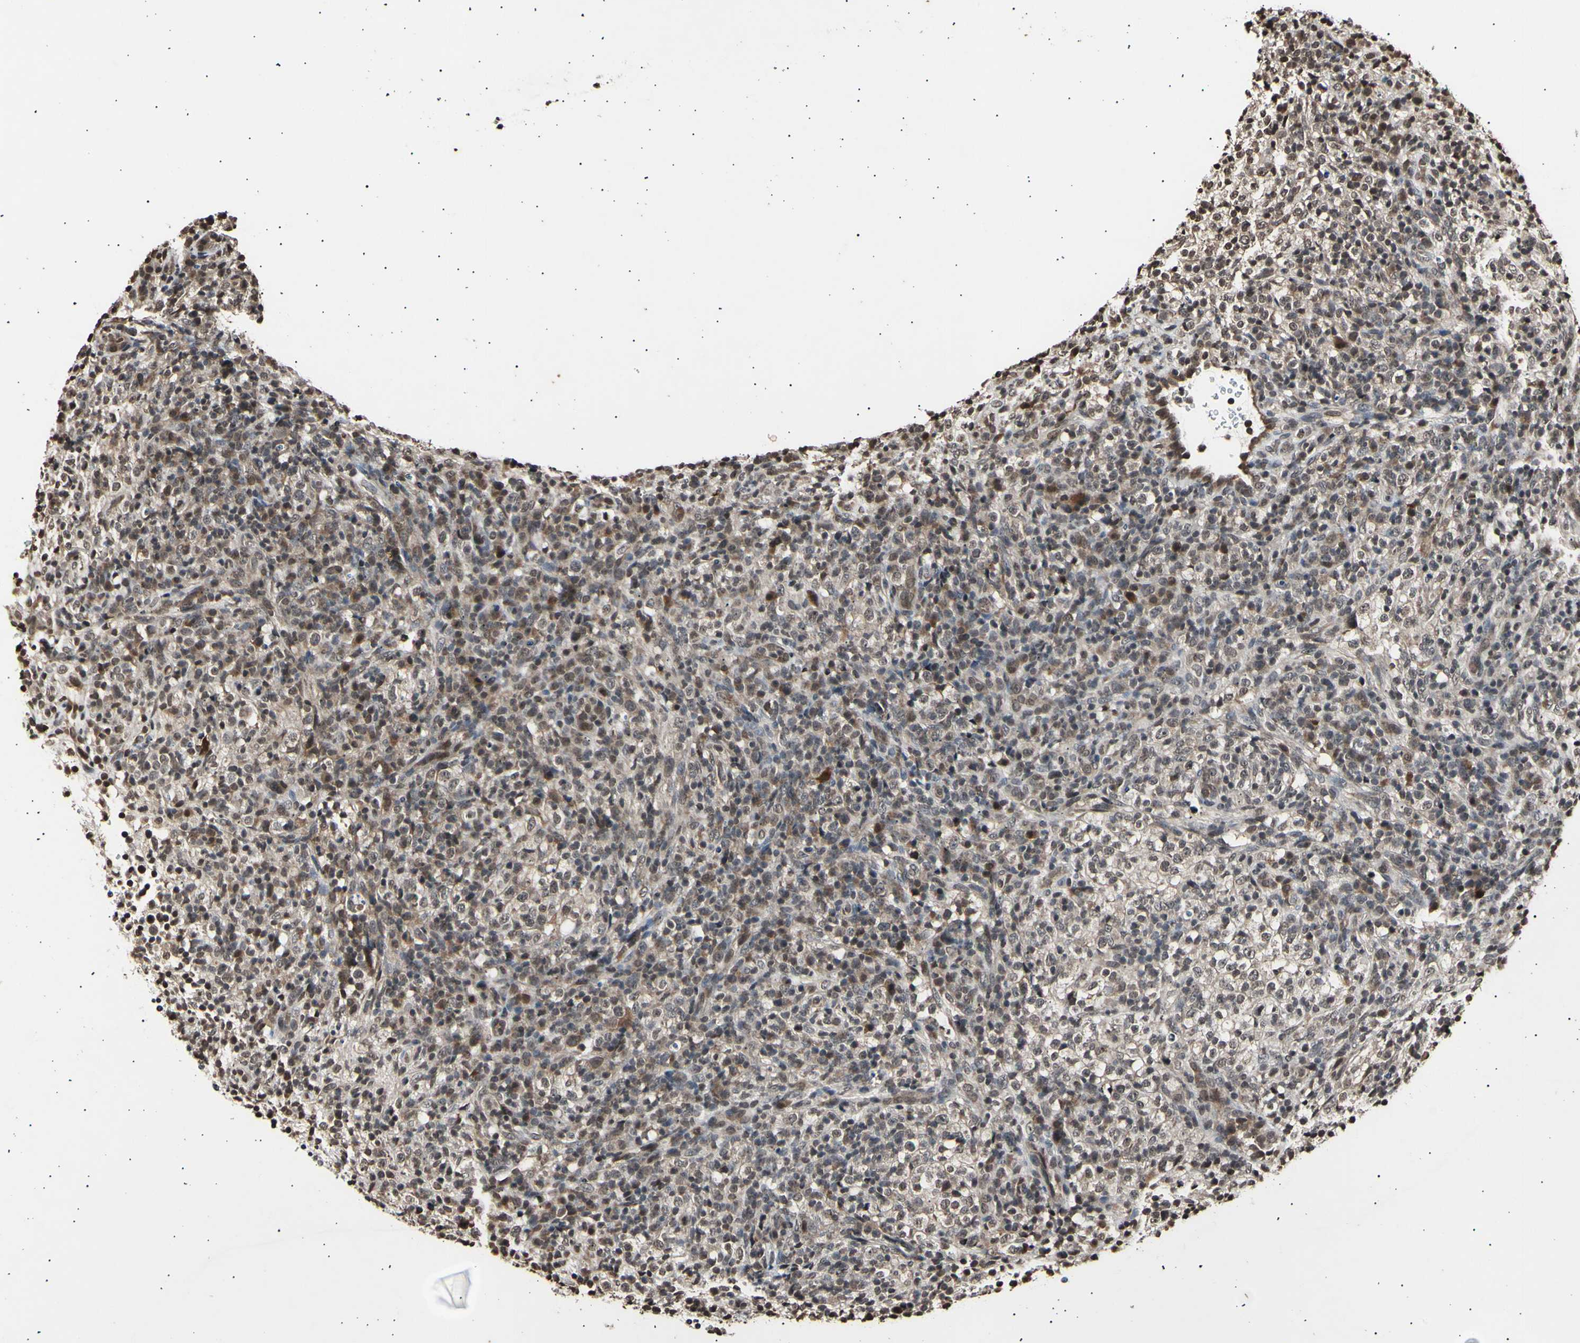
{"staining": {"intensity": "weak", "quantity": "25%-75%", "location": "nuclear"}, "tissue": "lymphoma", "cell_type": "Tumor cells", "image_type": "cancer", "snomed": [{"axis": "morphology", "description": "Malignant lymphoma, non-Hodgkin's type, High grade"}, {"axis": "topography", "description": "Lymph node"}], "caption": "Tumor cells demonstrate low levels of weak nuclear staining in about 25%-75% of cells in lymphoma.", "gene": "ANAPC7", "patient": {"sex": "female", "age": 76}}